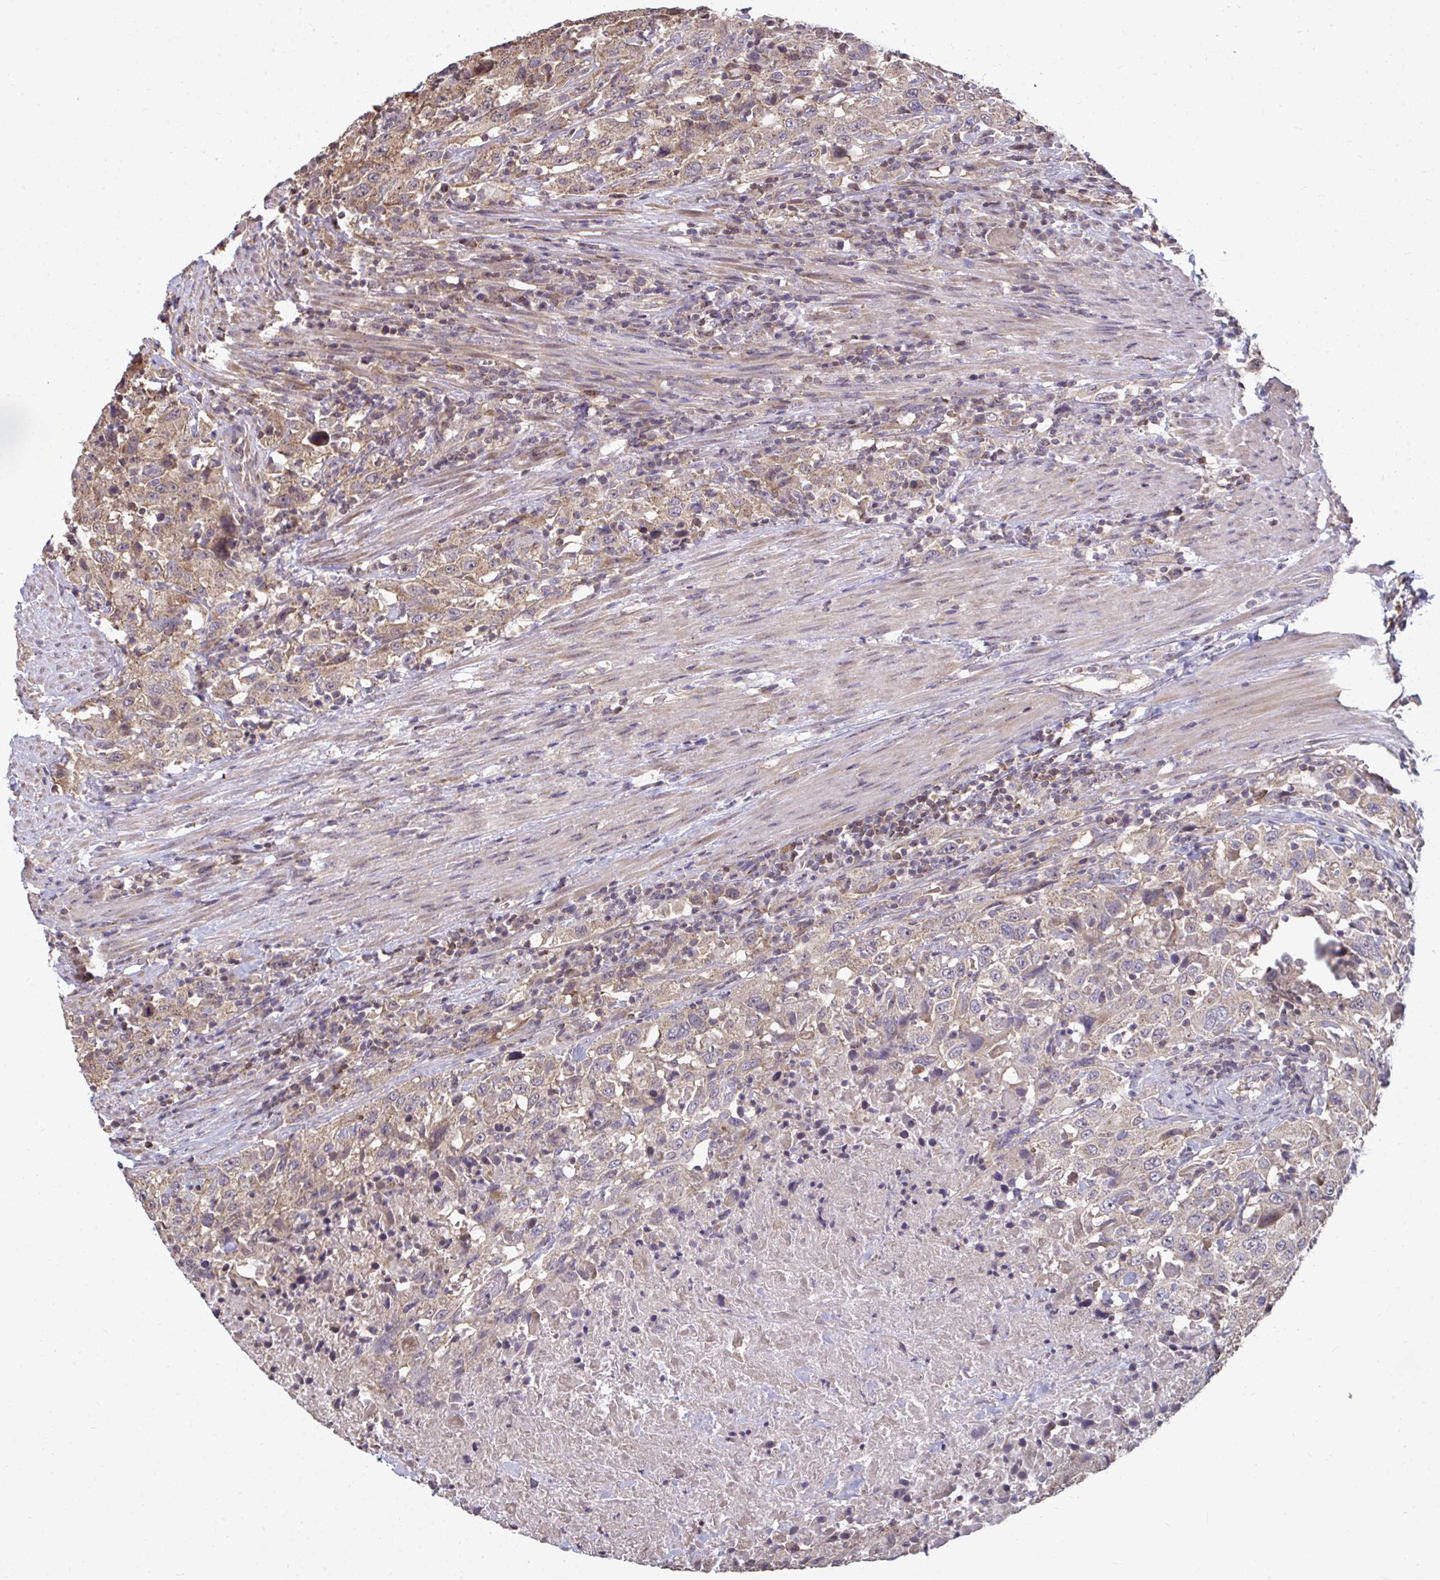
{"staining": {"intensity": "weak", "quantity": ">75%", "location": "cytoplasmic/membranous"}, "tissue": "urothelial cancer", "cell_type": "Tumor cells", "image_type": "cancer", "snomed": [{"axis": "morphology", "description": "Urothelial carcinoma, High grade"}, {"axis": "topography", "description": "Urinary bladder"}], "caption": "The image demonstrates a brown stain indicating the presence of a protein in the cytoplasmic/membranous of tumor cells in urothelial carcinoma (high-grade).", "gene": "DNAJA2", "patient": {"sex": "male", "age": 61}}